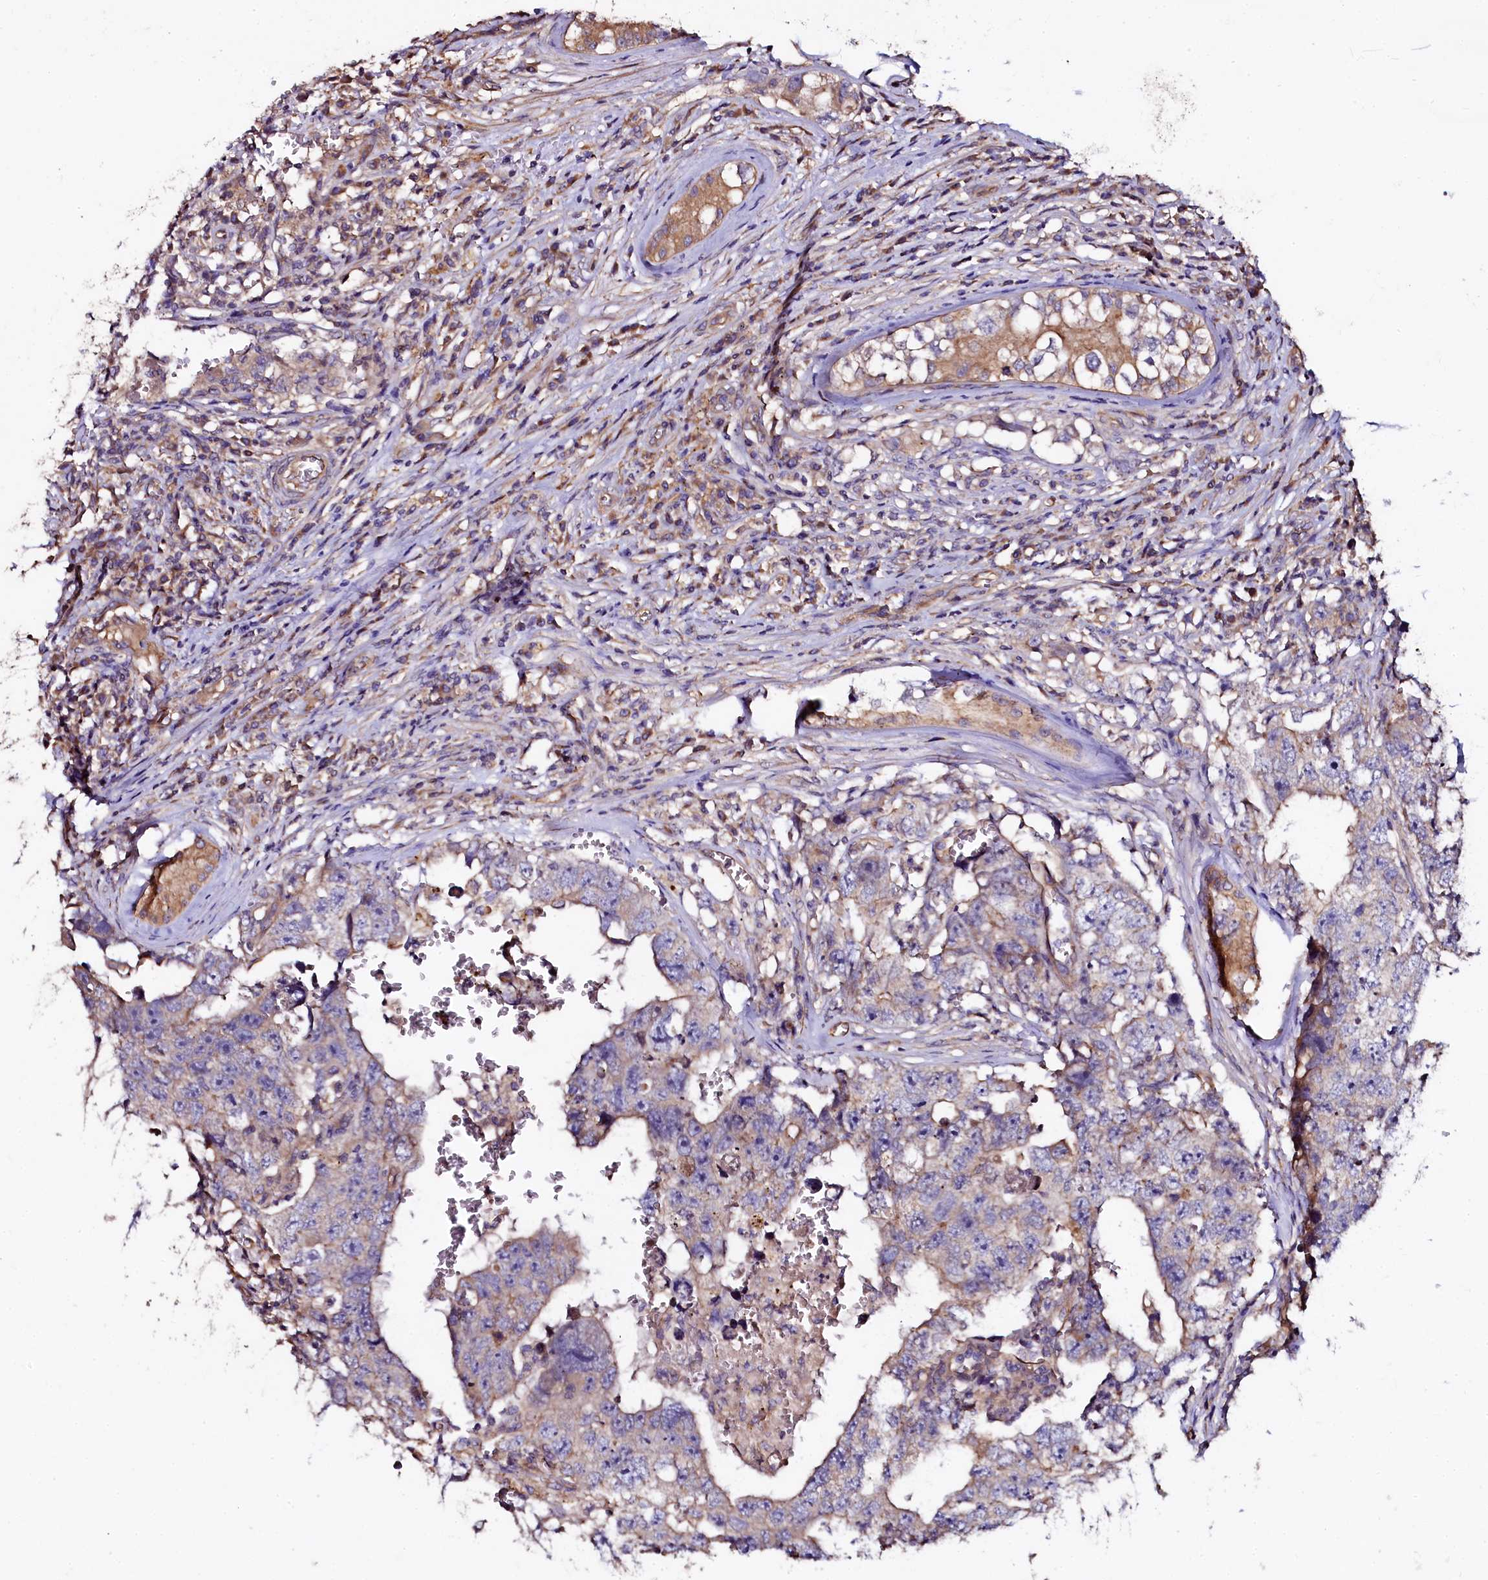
{"staining": {"intensity": "weak", "quantity": "<25%", "location": "cytoplasmic/membranous"}, "tissue": "testis cancer", "cell_type": "Tumor cells", "image_type": "cancer", "snomed": [{"axis": "morphology", "description": "Carcinoma, Embryonal, NOS"}, {"axis": "topography", "description": "Testis"}], "caption": "High magnification brightfield microscopy of embryonal carcinoma (testis) stained with DAB (3,3'-diaminobenzidine) (brown) and counterstained with hematoxylin (blue): tumor cells show no significant positivity. (Stains: DAB (3,3'-diaminobenzidine) immunohistochemistry (IHC) with hematoxylin counter stain, Microscopy: brightfield microscopy at high magnification).", "gene": "APPL2", "patient": {"sex": "male", "age": 17}}